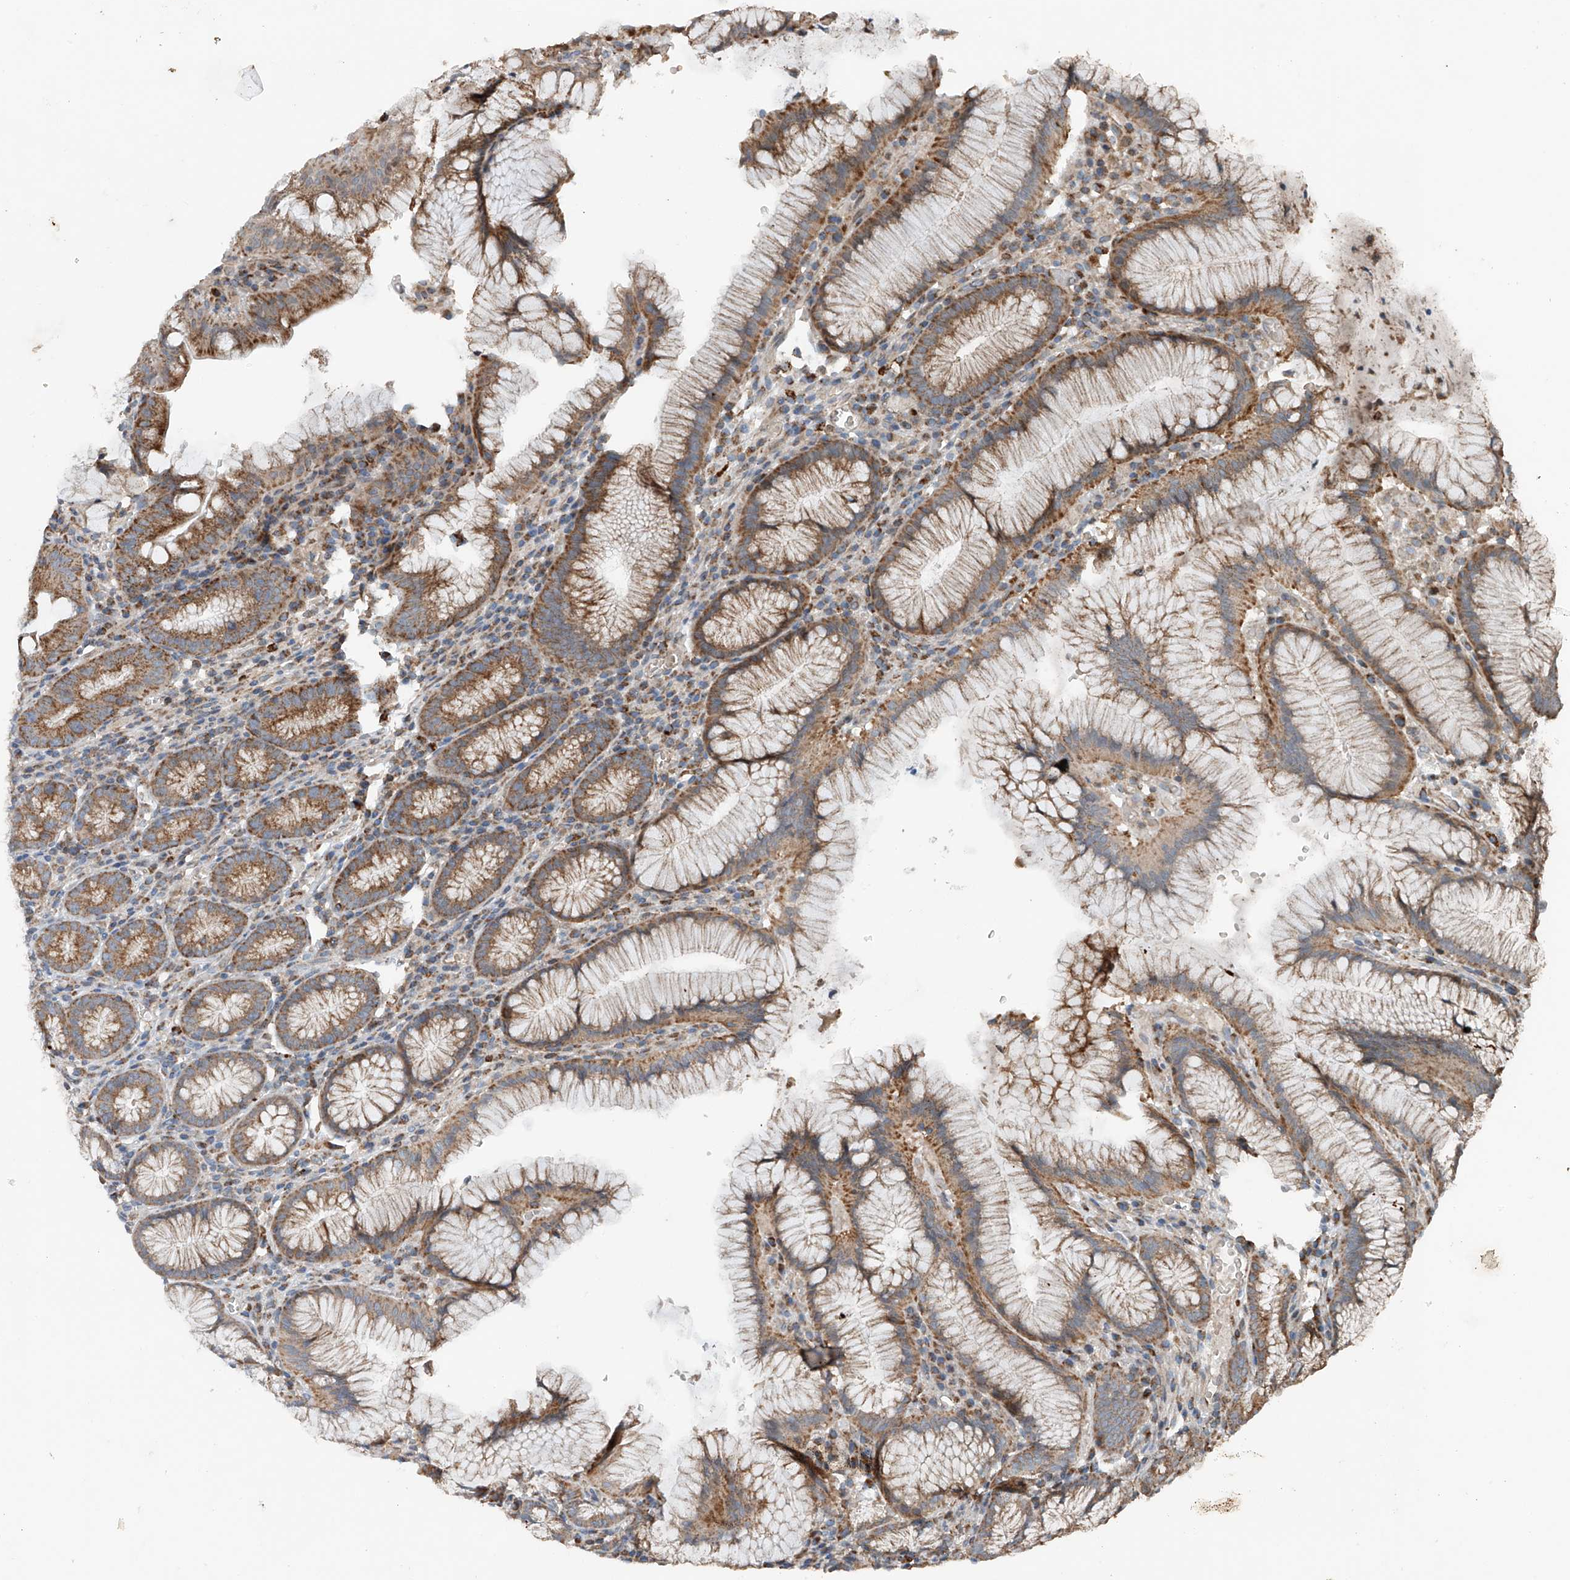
{"staining": {"intensity": "moderate", "quantity": "25%-75%", "location": "cytoplasmic/membranous"}, "tissue": "stomach", "cell_type": "Glandular cells", "image_type": "normal", "snomed": [{"axis": "morphology", "description": "Normal tissue, NOS"}, {"axis": "topography", "description": "Stomach"}], "caption": "A brown stain labels moderate cytoplasmic/membranous expression of a protein in glandular cells of benign stomach.", "gene": "AP4B1", "patient": {"sex": "male", "age": 55}}